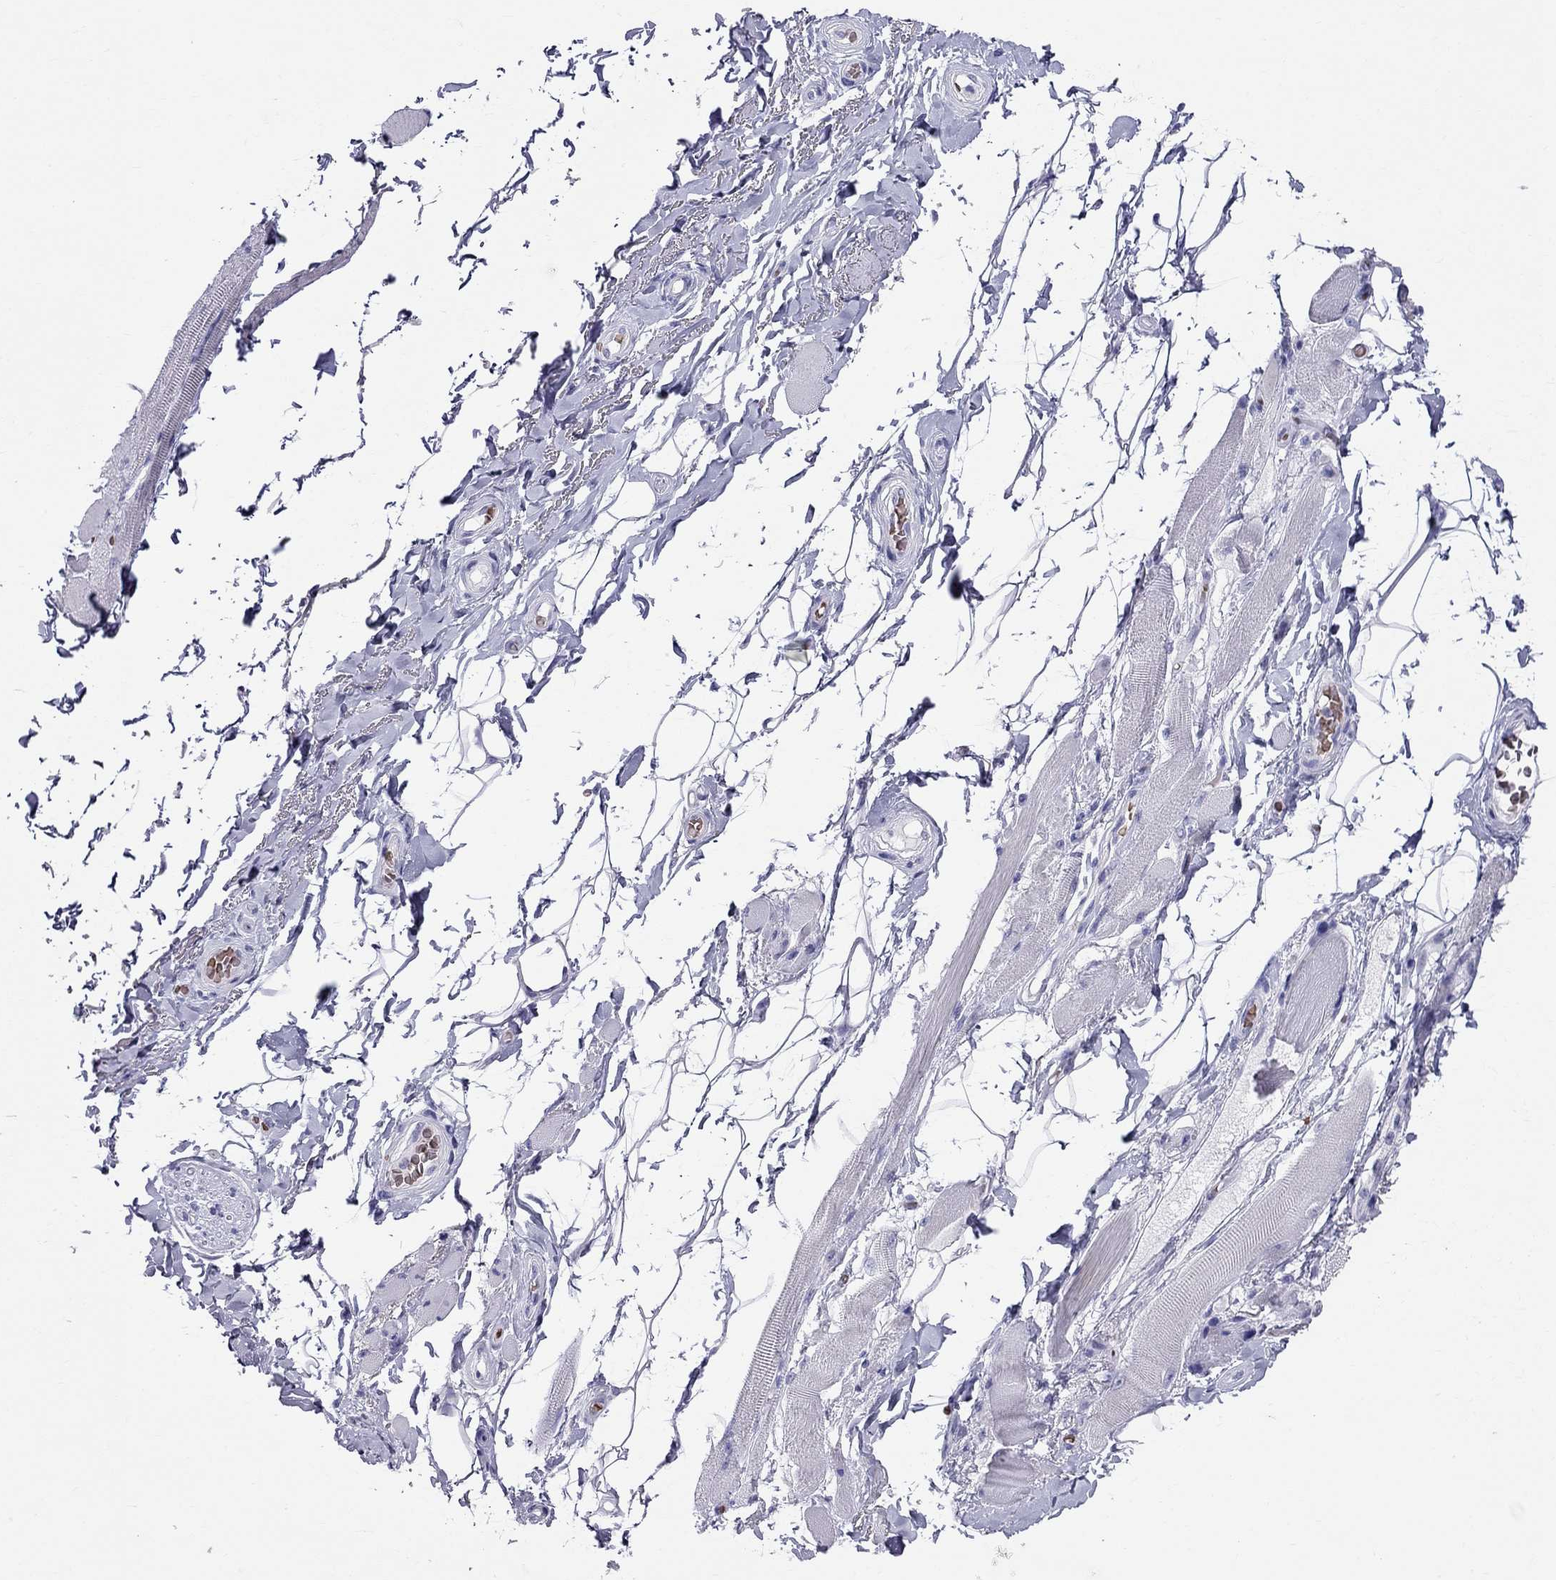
{"staining": {"intensity": "negative", "quantity": "none", "location": "none"}, "tissue": "adipose tissue", "cell_type": "Adipocytes", "image_type": "normal", "snomed": [{"axis": "morphology", "description": "Normal tissue, NOS"}, {"axis": "topography", "description": "Anal"}, {"axis": "topography", "description": "Peripheral nerve tissue"}], "caption": "High magnification brightfield microscopy of benign adipose tissue stained with DAB (3,3'-diaminobenzidine) (brown) and counterstained with hematoxylin (blue): adipocytes show no significant positivity.", "gene": "DNAAF6", "patient": {"sex": "male", "age": 53}}